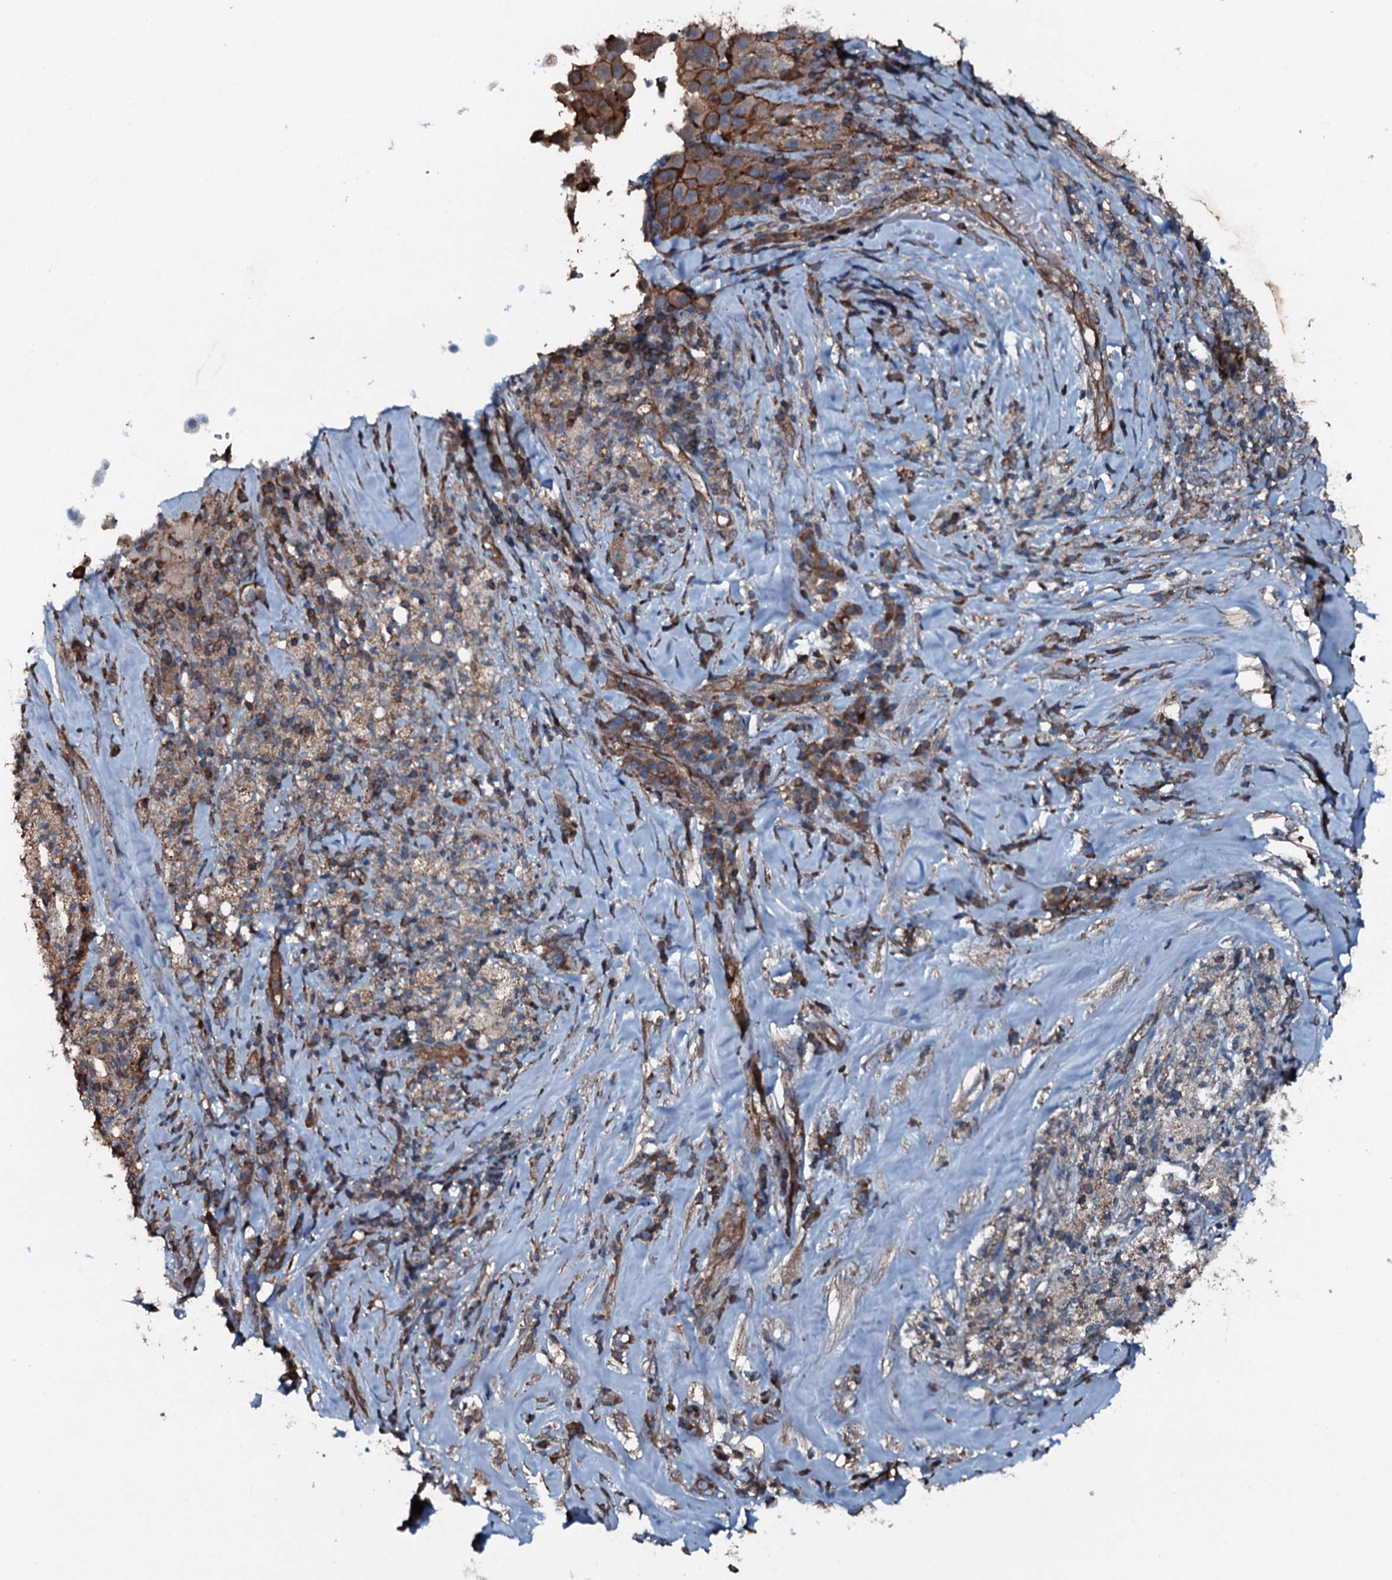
{"staining": {"intensity": "moderate", "quantity": ">75%", "location": "cytoplasmic/membranous"}, "tissue": "melanoma", "cell_type": "Tumor cells", "image_type": "cancer", "snomed": [{"axis": "morphology", "description": "Malignant melanoma, Metastatic site"}, {"axis": "topography", "description": "Lymph node"}], "caption": "An immunohistochemistry image of neoplastic tissue is shown. Protein staining in brown highlights moderate cytoplasmic/membranous positivity in malignant melanoma (metastatic site) within tumor cells.", "gene": "SLC25A38", "patient": {"sex": "male", "age": 62}}